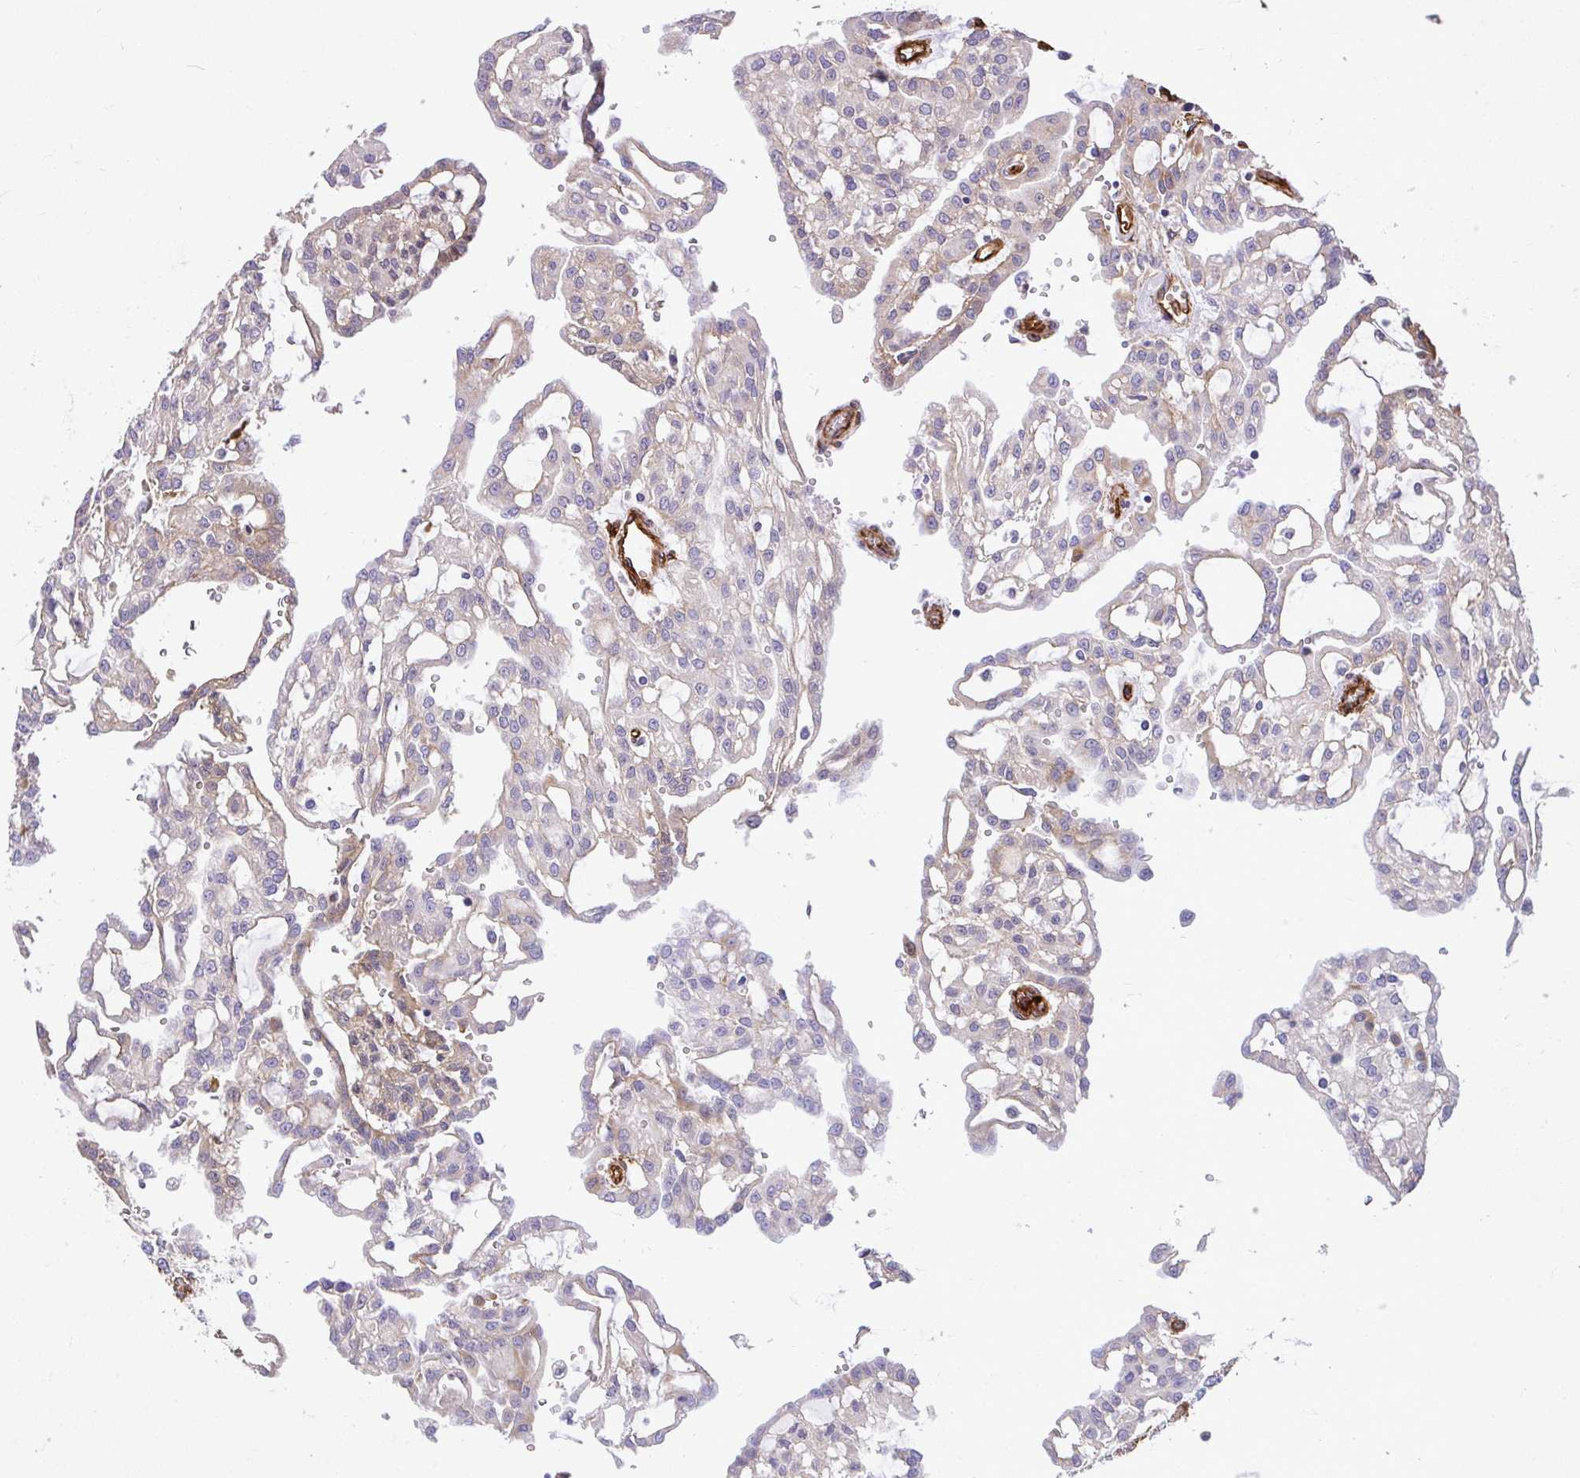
{"staining": {"intensity": "negative", "quantity": "none", "location": "none"}, "tissue": "renal cancer", "cell_type": "Tumor cells", "image_type": "cancer", "snomed": [{"axis": "morphology", "description": "Adenocarcinoma, NOS"}, {"axis": "topography", "description": "Kidney"}], "caption": "The histopathology image reveals no staining of tumor cells in renal adenocarcinoma.", "gene": "PTPRK", "patient": {"sex": "male", "age": 63}}